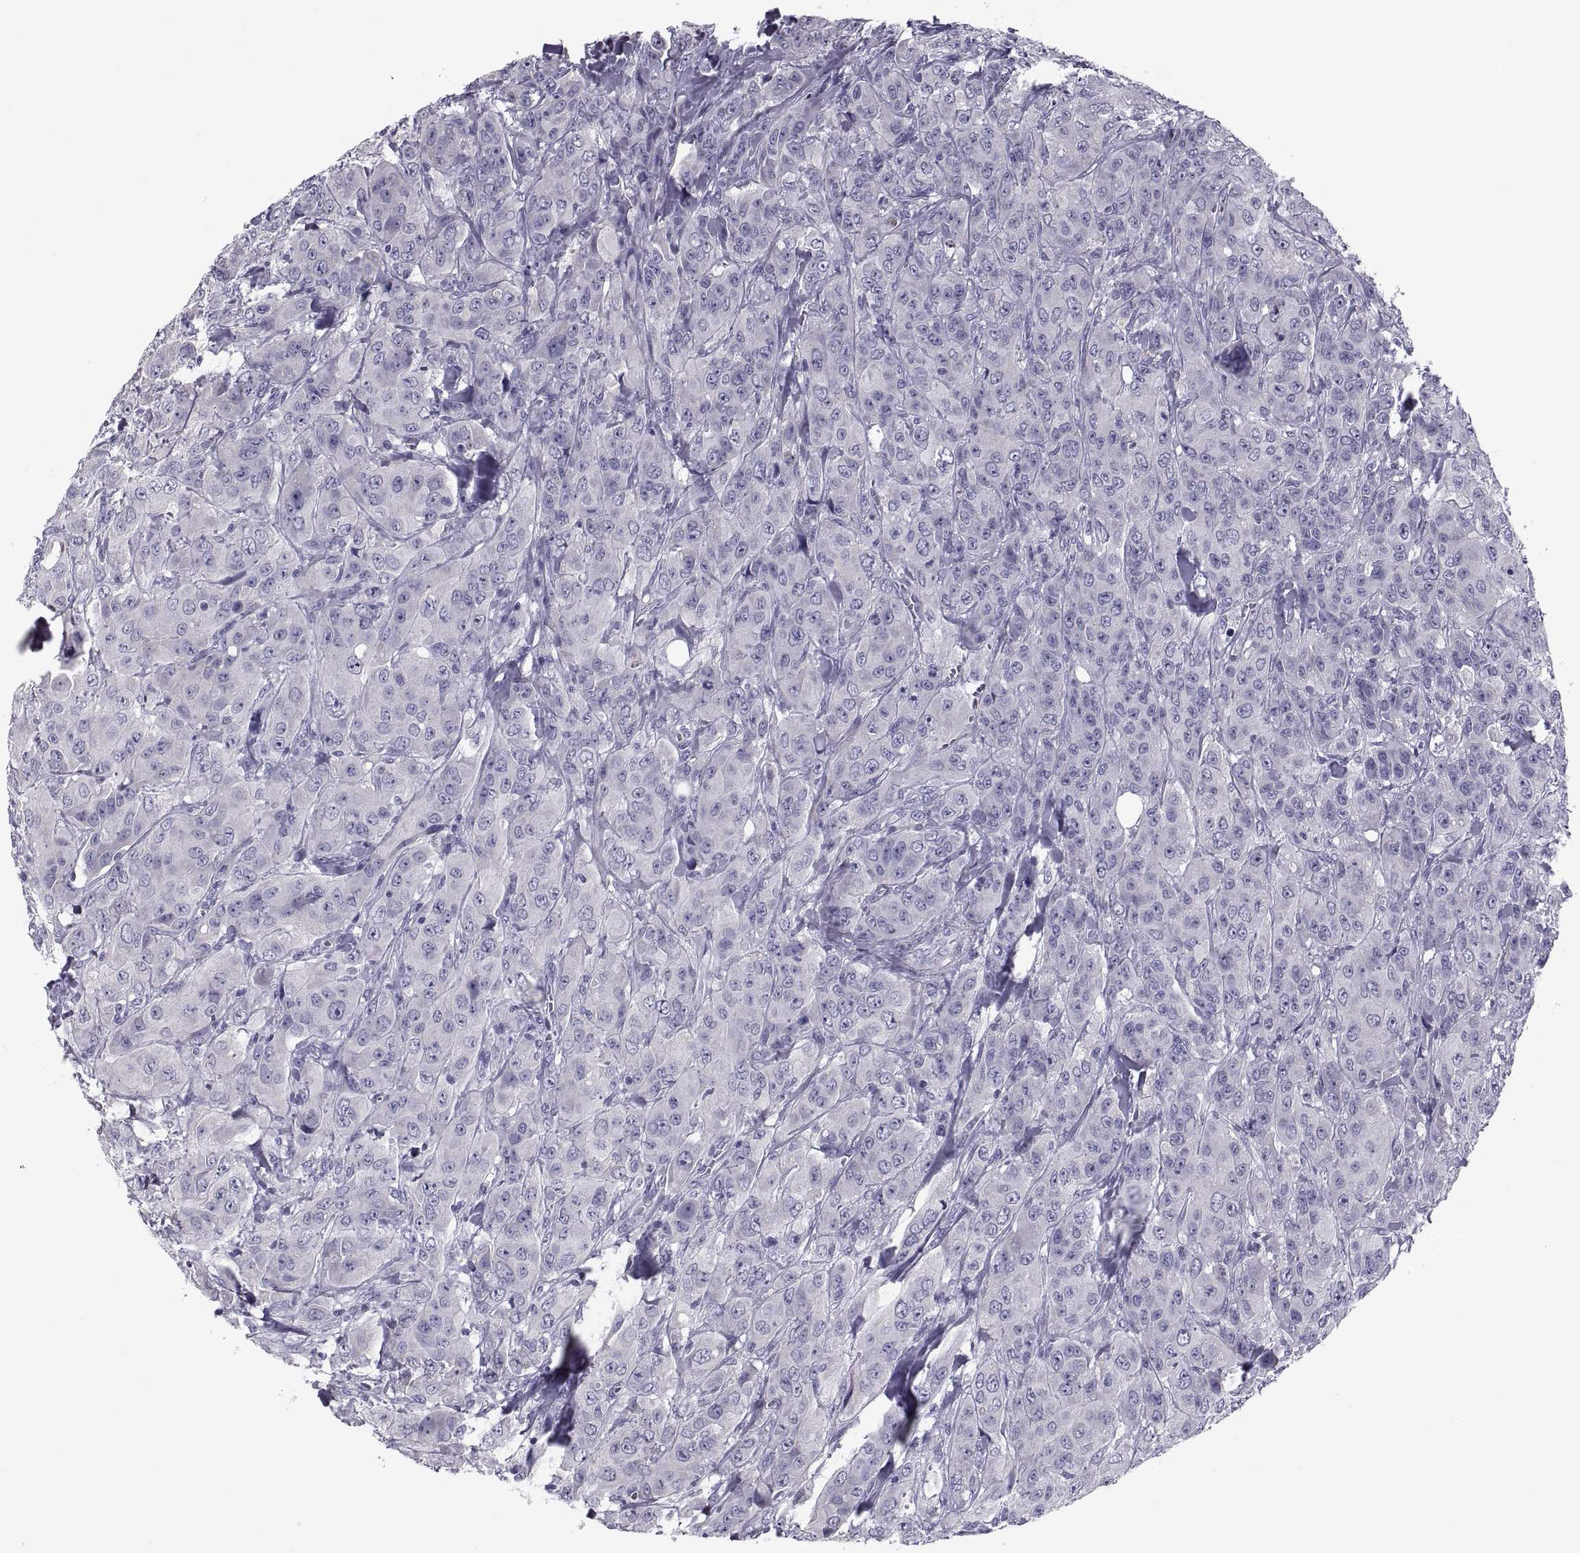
{"staining": {"intensity": "negative", "quantity": "none", "location": "none"}, "tissue": "breast cancer", "cell_type": "Tumor cells", "image_type": "cancer", "snomed": [{"axis": "morphology", "description": "Duct carcinoma"}, {"axis": "topography", "description": "Breast"}], "caption": "An IHC photomicrograph of breast intraductal carcinoma is shown. There is no staining in tumor cells of breast intraductal carcinoma.", "gene": "PDZRN4", "patient": {"sex": "female", "age": 43}}